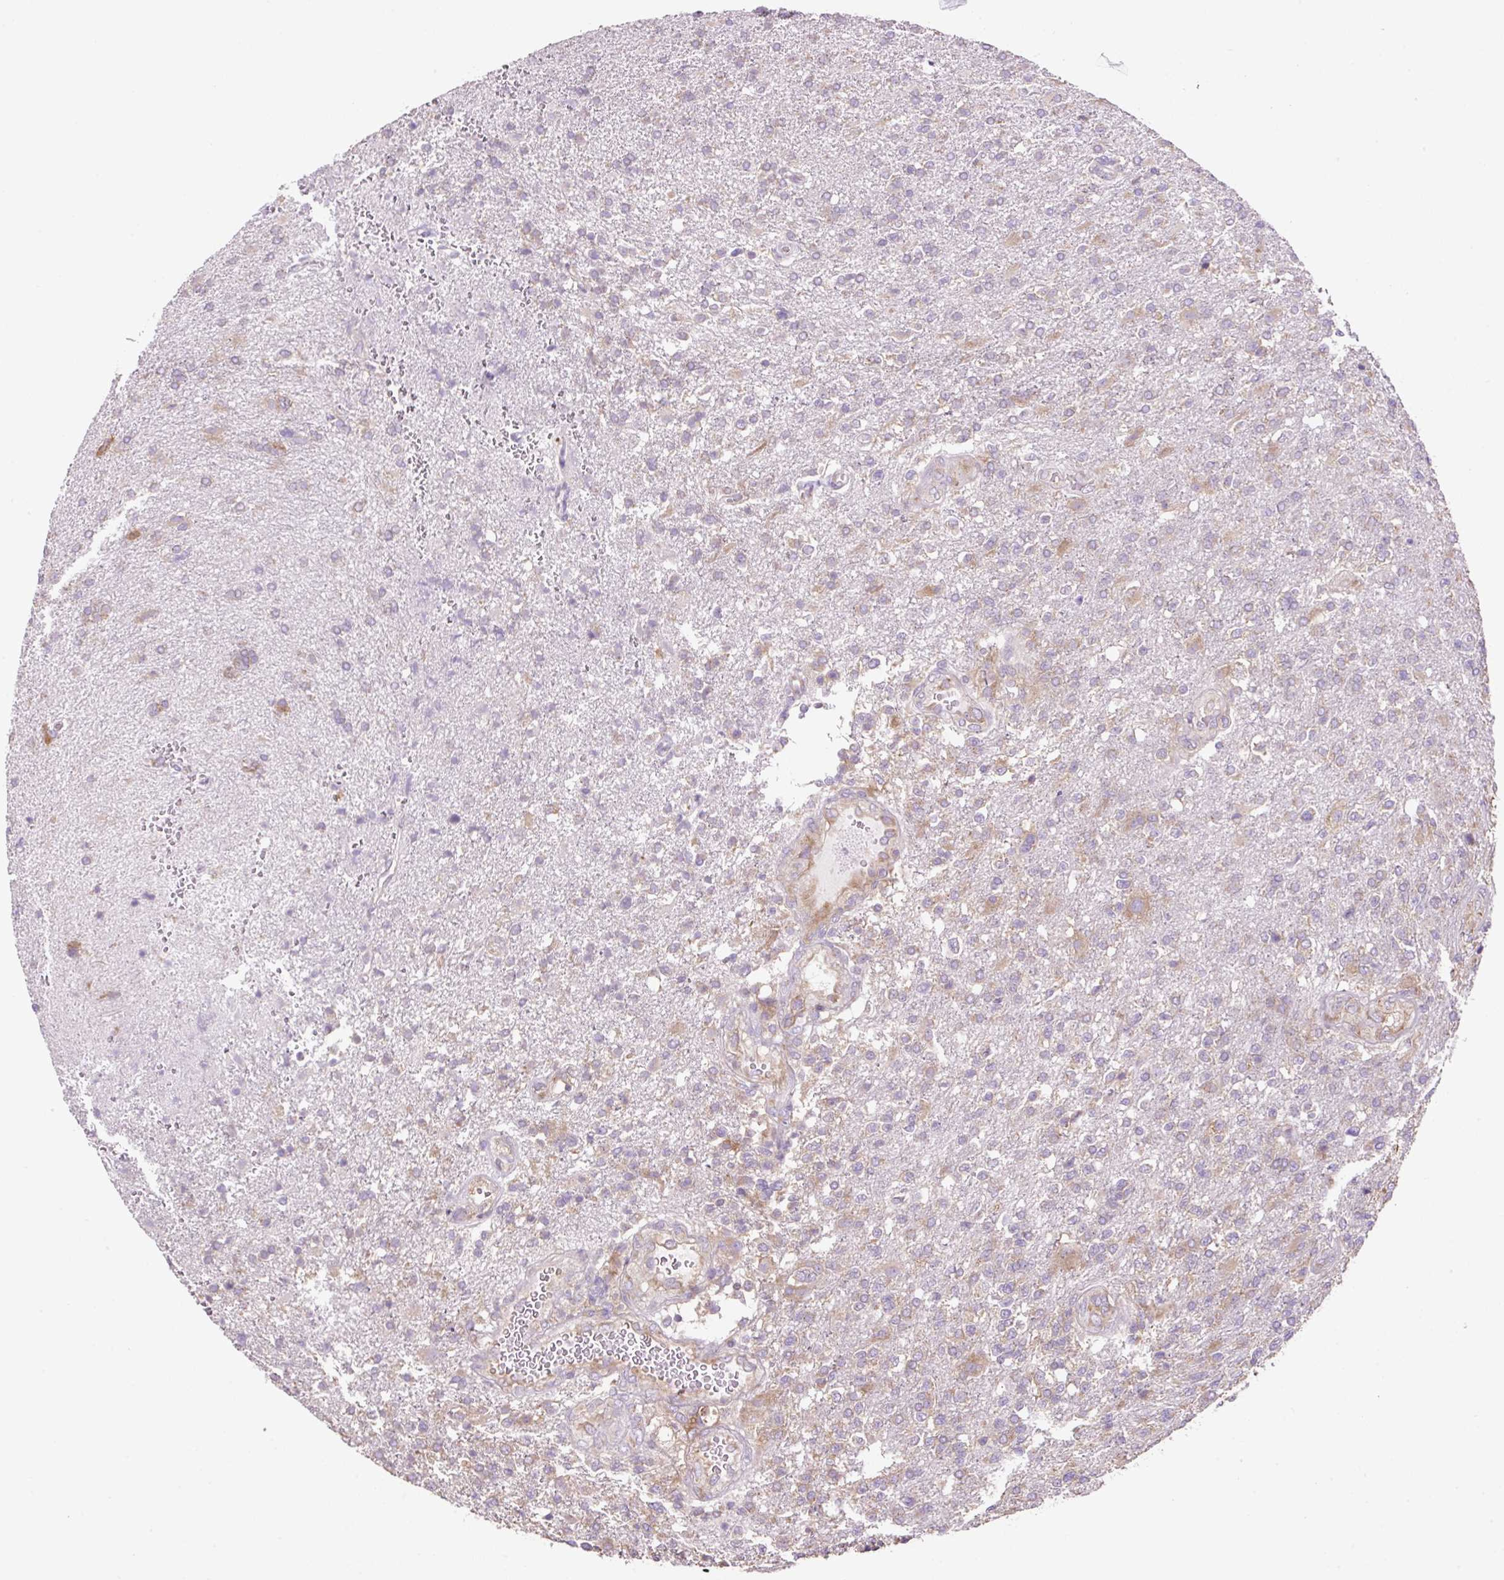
{"staining": {"intensity": "moderate", "quantity": "<25%", "location": "cytoplasmic/membranous"}, "tissue": "glioma", "cell_type": "Tumor cells", "image_type": "cancer", "snomed": [{"axis": "morphology", "description": "Glioma, malignant, High grade"}, {"axis": "topography", "description": "Brain"}], "caption": "About <25% of tumor cells in glioma display moderate cytoplasmic/membranous protein expression as visualized by brown immunohistochemical staining.", "gene": "RPS23", "patient": {"sex": "male", "age": 56}}